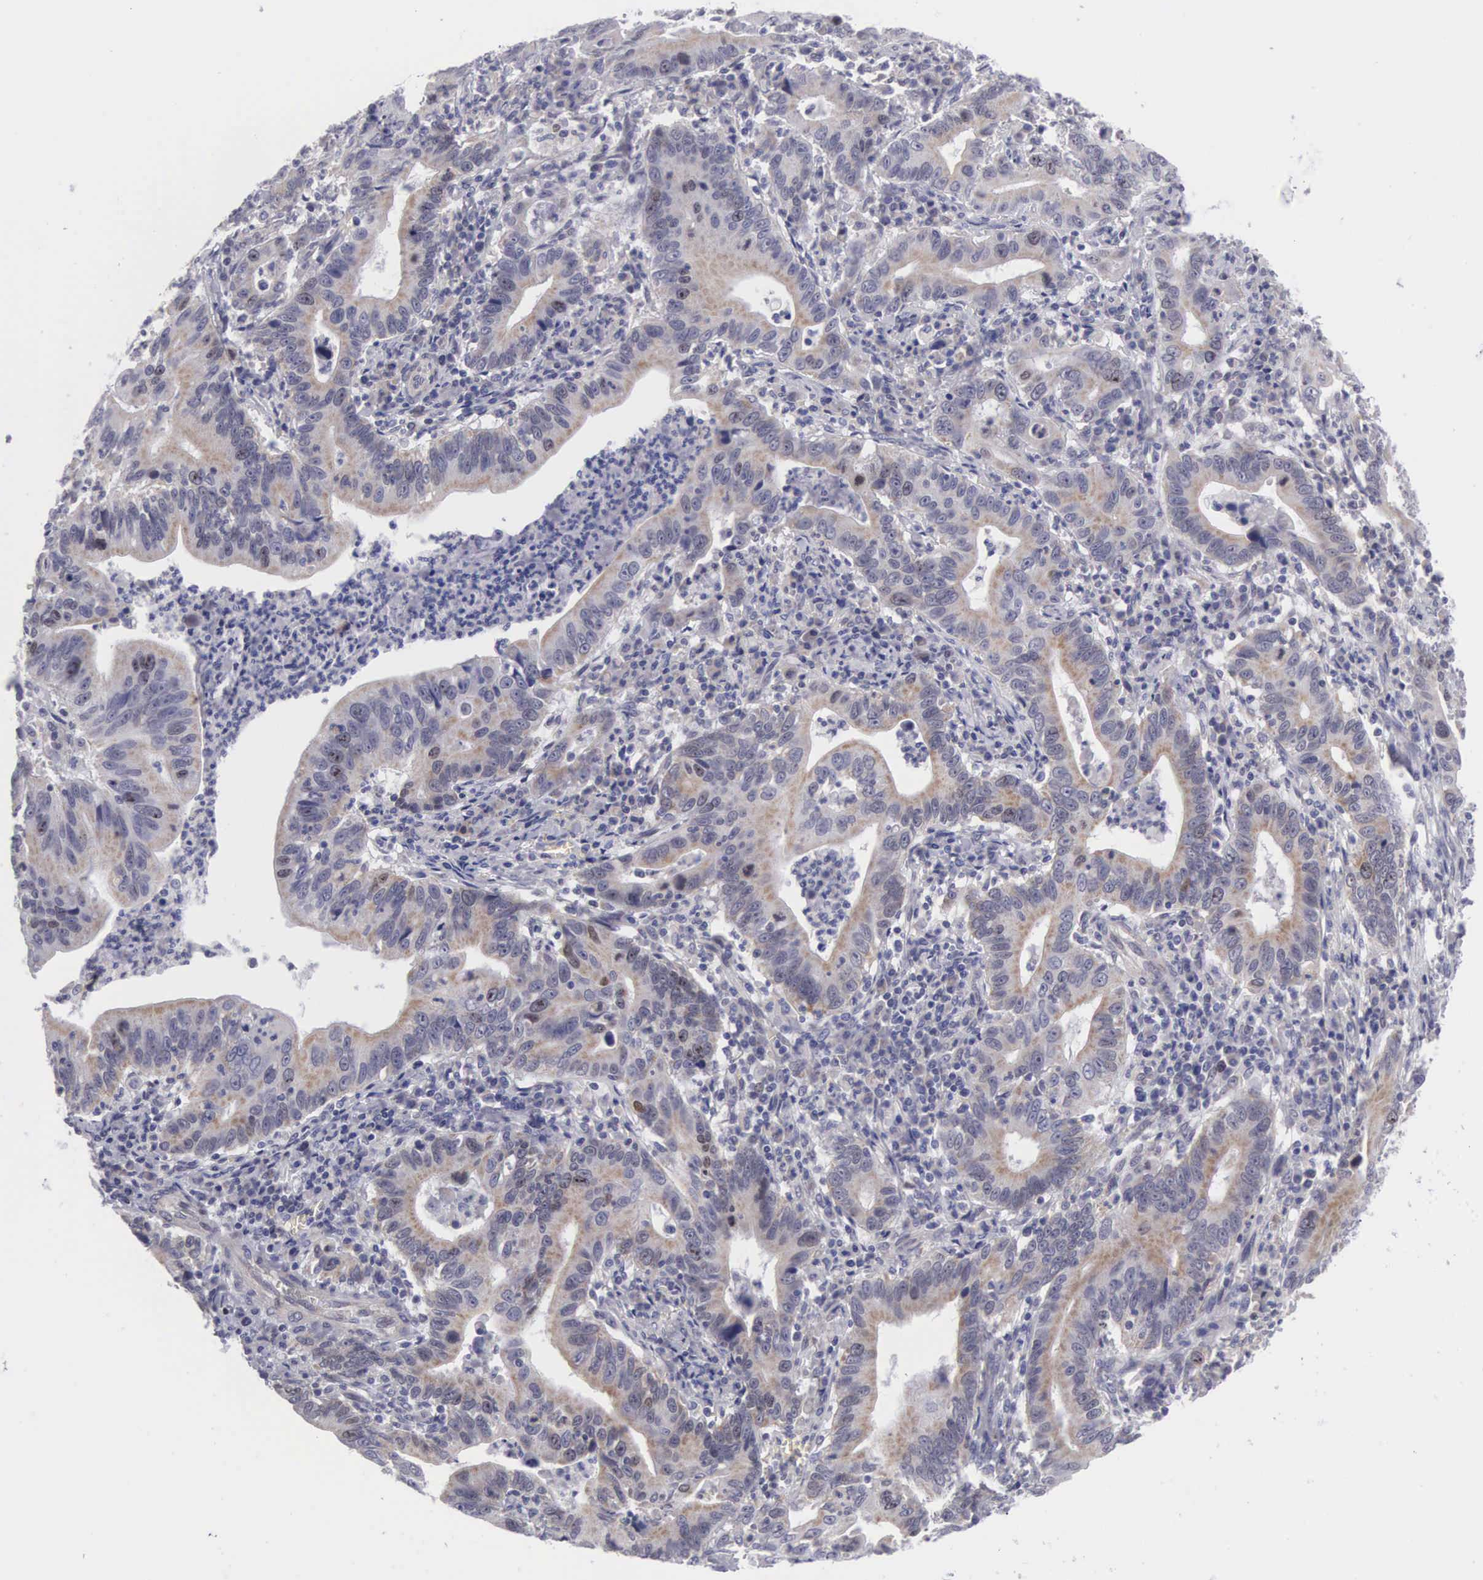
{"staining": {"intensity": "weak", "quantity": "25%-75%", "location": "cytoplasmic/membranous"}, "tissue": "stomach cancer", "cell_type": "Tumor cells", "image_type": "cancer", "snomed": [{"axis": "morphology", "description": "Adenocarcinoma, NOS"}, {"axis": "topography", "description": "Stomach, upper"}], "caption": "Immunohistochemical staining of human stomach cancer reveals low levels of weak cytoplasmic/membranous protein staining in about 25%-75% of tumor cells. The staining was performed using DAB, with brown indicating positive protein expression. Nuclei are stained blue with hematoxylin.", "gene": "SOX11", "patient": {"sex": "male", "age": 63}}